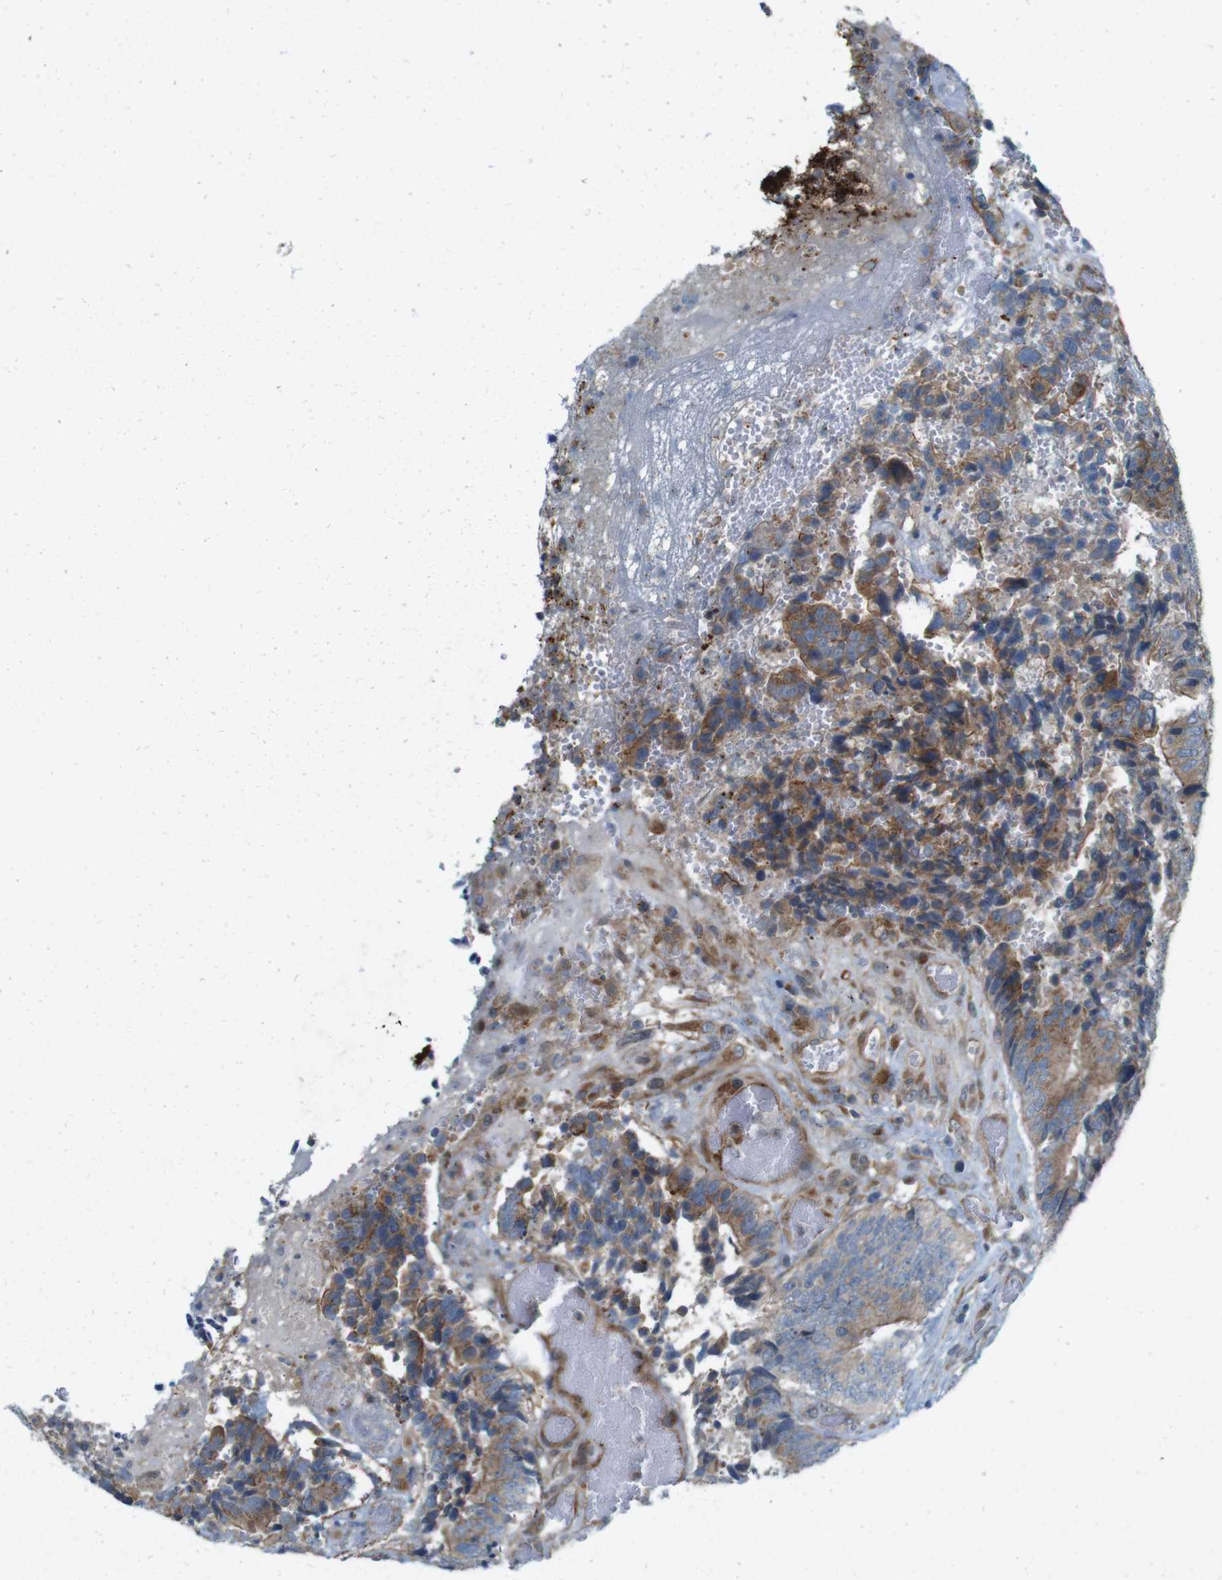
{"staining": {"intensity": "moderate", "quantity": ">75%", "location": "cytoplasmic/membranous"}, "tissue": "colorectal cancer", "cell_type": "Tumor cells", "image_type": "cancer", "snomed": [{"axis": "morphology", "description": "Adenocarcinoma, NOS"}, {"axis": "topography", "description": "Rectum"}], "caption": "This photomicrograph exhibits IHC staining of human colorectal cancer, with medium moderate cytoplasmic/membranous positivity in approximately >75% of tumor cells.", "gene": "SKI", "patient": {"sex": "male", "age": 72}}